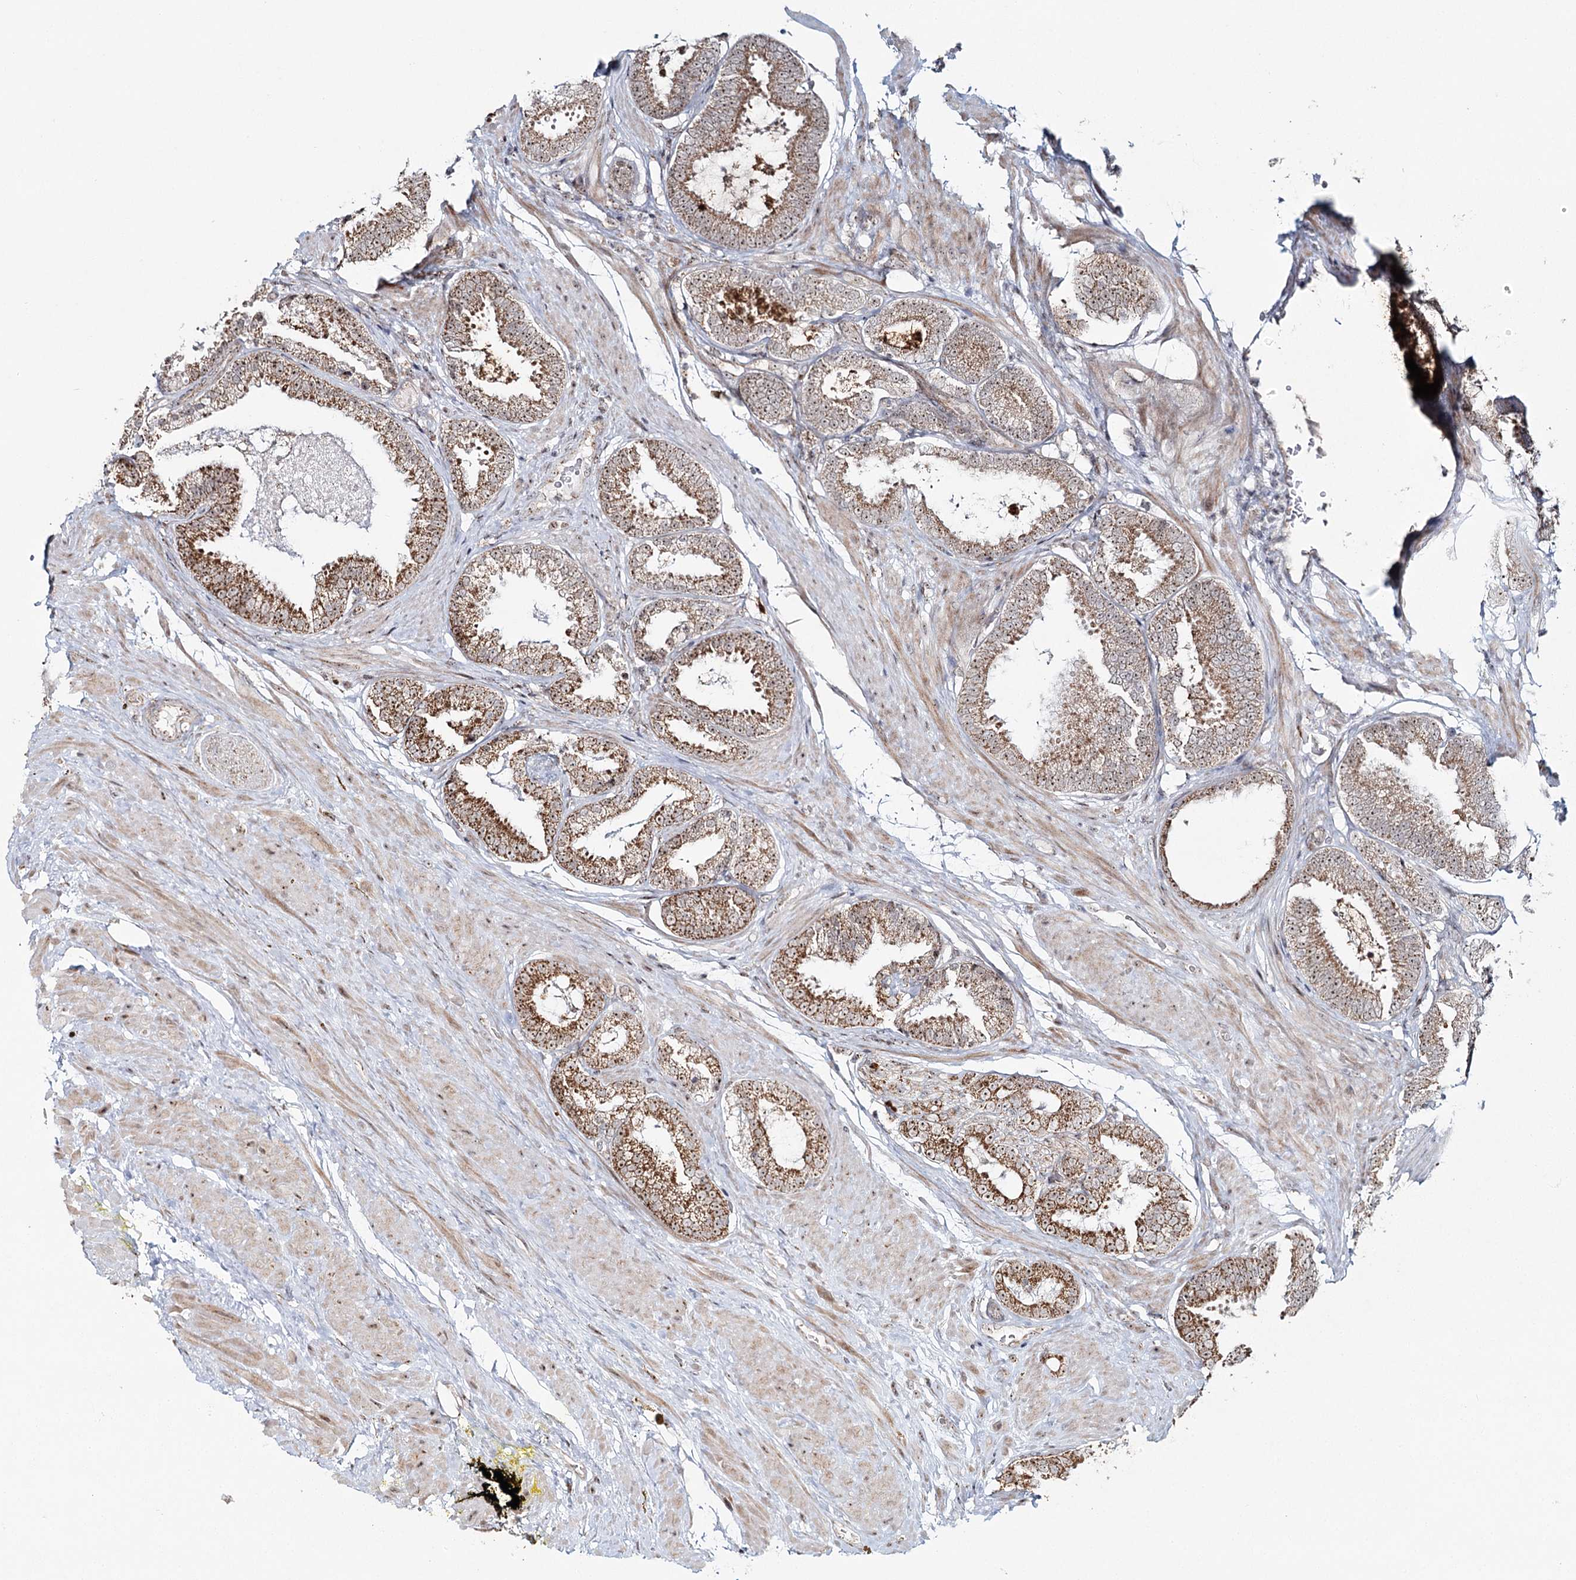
{"staining": {"intensity": "moderate", "quantity": ">75%", "location": "cytoplasmic/membranous,nuclear"}, "tissue": "prostate cancer", "cell_type": "Tumor cells", "image_type": "cancer", "snomed": [{"axis": "morphology", "description": "Adenocarcinoma, Low grade"}, {"axis": "topography", "description": "Prostate"}], "caption": "Immunohistochemistry (IHC) histopathology image of human prostate cancer stained for a protein (brown), which exhibits medium levels of moderate cytoplasmic/membranous and nuclear positivity in about >75% of tumor cells.", "gene": "ATAD1", "patient": {"sex": "male", "age": 71}}